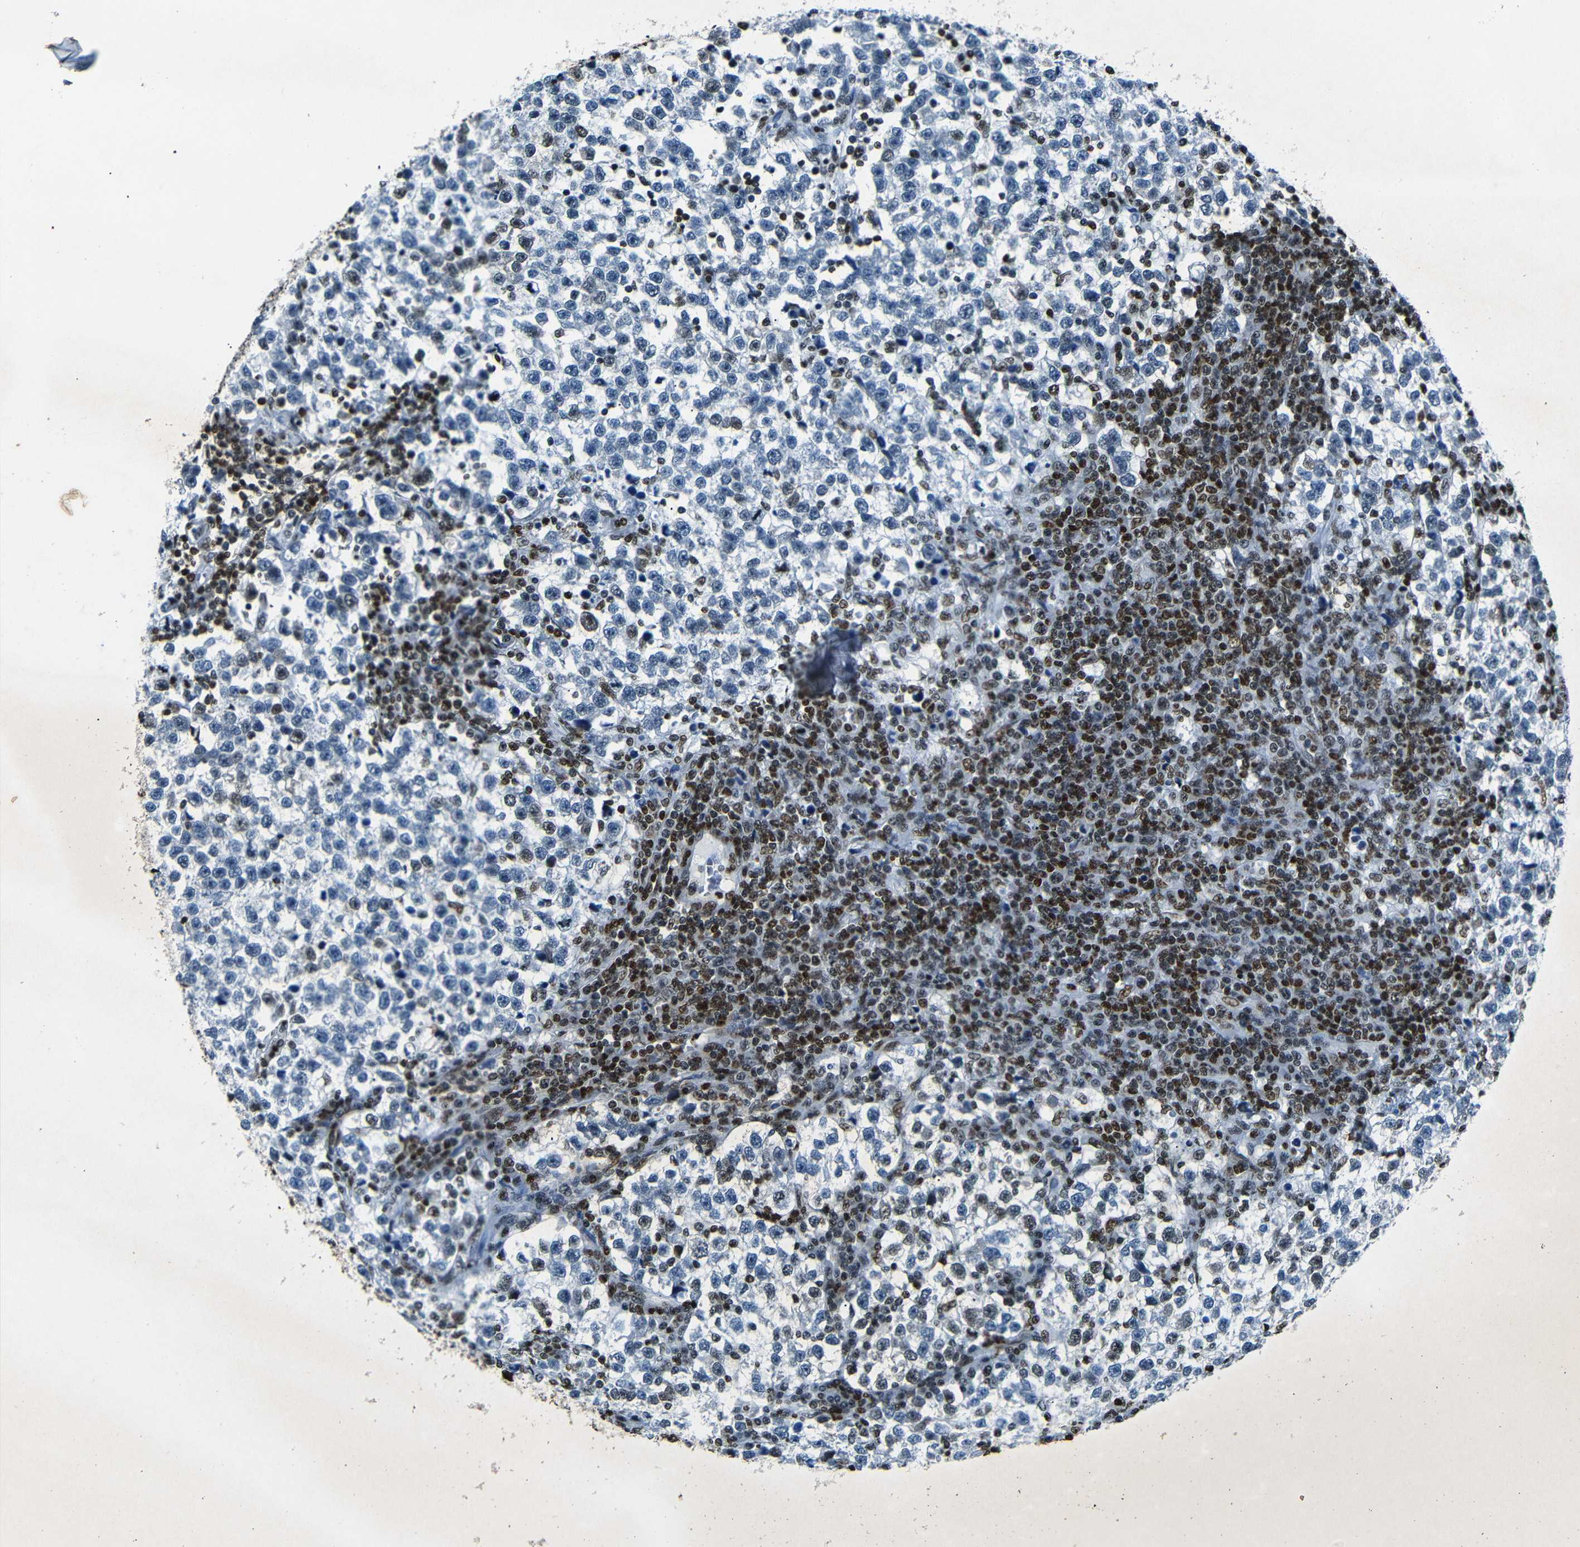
{"staining": {"intensity": "moderate", "quantity": "<25%", "location": "nuclear"}, "tissue": "testis cancer", "cell_type": "Tumor cells", "image_type": "cancer", "snomed": [{"axis": "morphology", "description": "Normal tissue, NOS"}, {"axis": "morphology", "description": "Seminoma, NOS"}, {"axis": "topography", "description": "Testis"}], "caption": "Testis seminoma stained with immunohistochemistry displays moderate nuclear positivity in about <25% of tumor cells. Immunohistochemistry (ihc) stains the protein in brown and the nuclei are stained blue.", "gene": "HMGN1", "patient": {"sex": "male", "age": 43}}